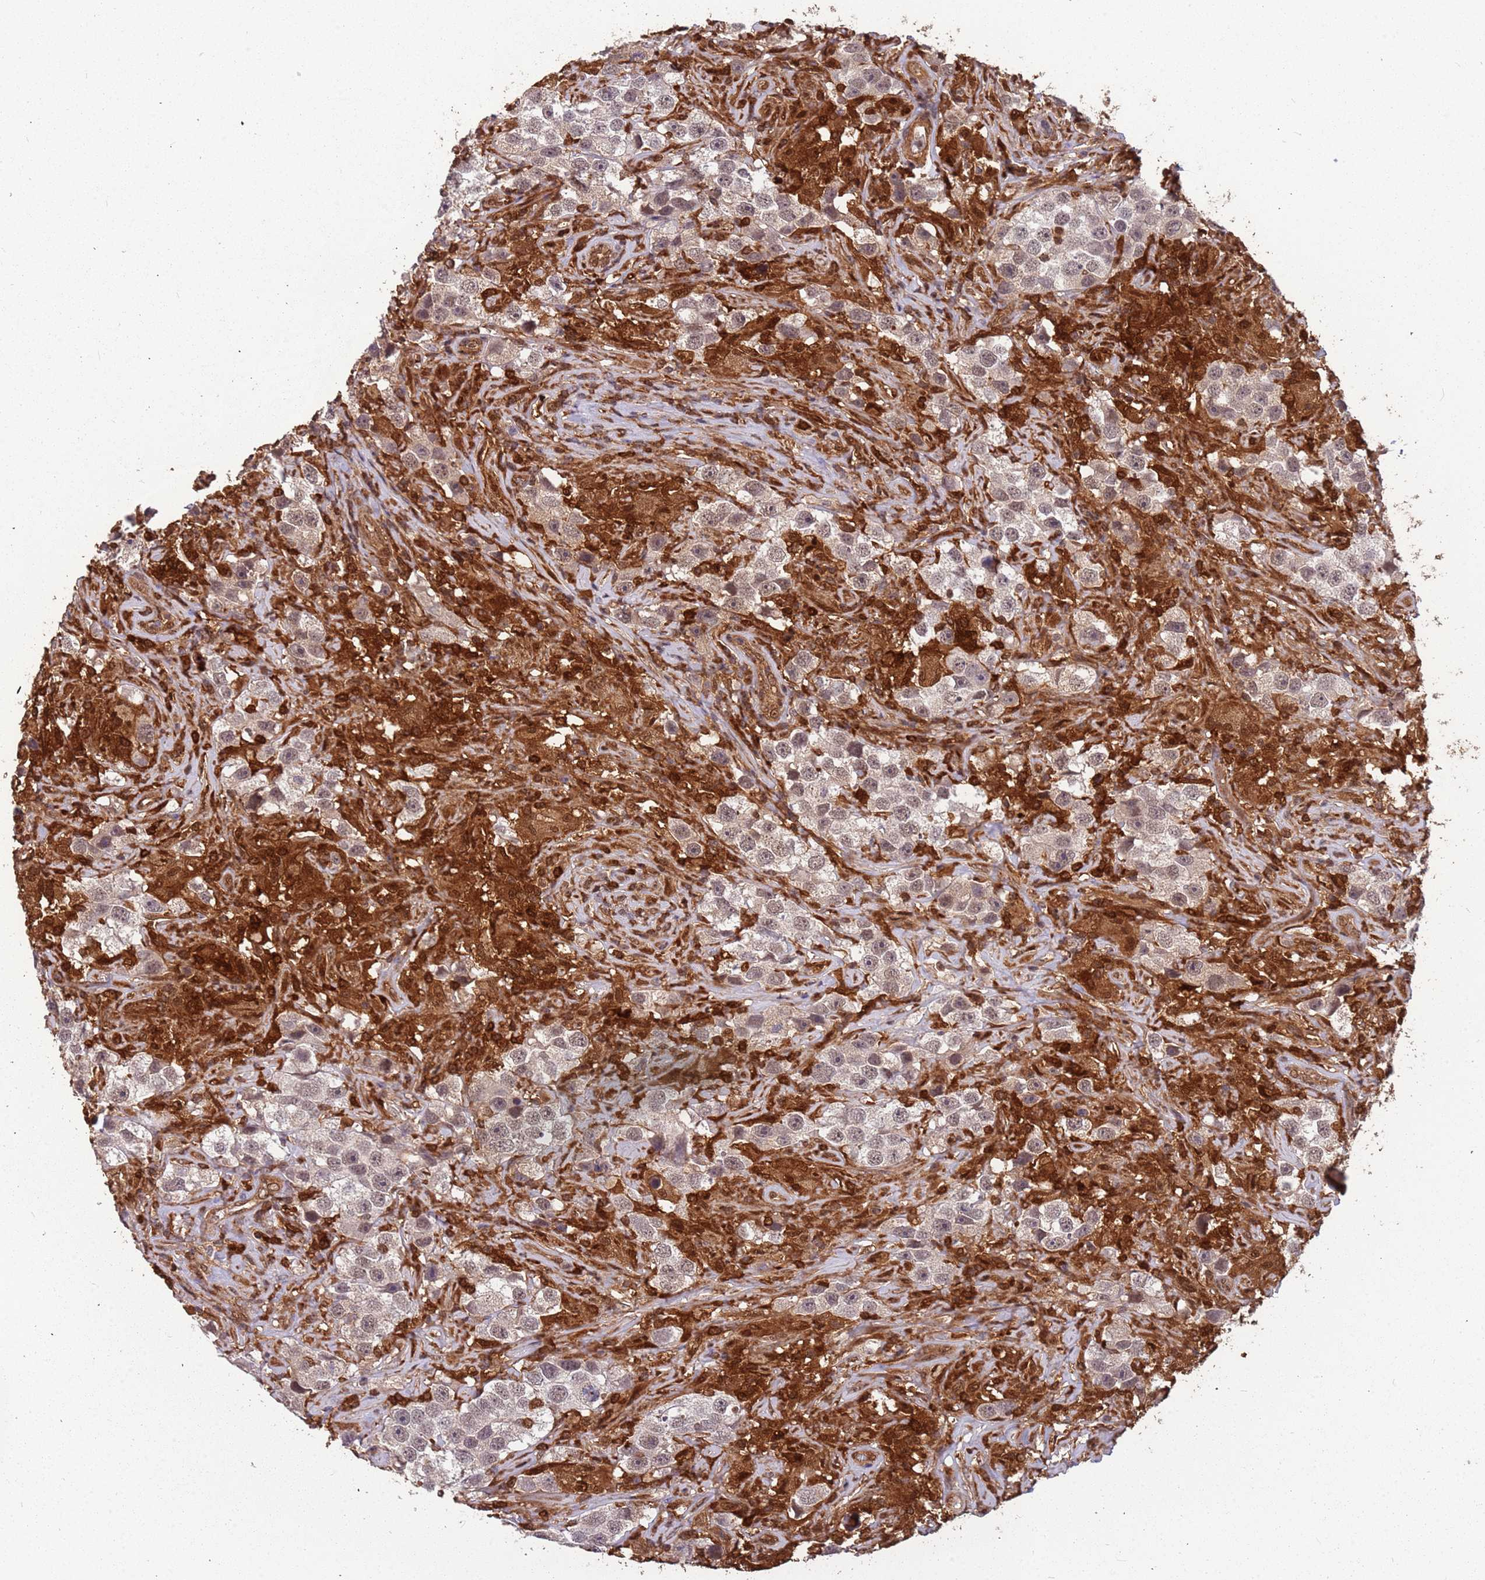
{"staining": {"intensity": "weak", "quantity": "25%-75%", "location": "cytoplasmic/membranous,nuclear"}, "tissue": "testis cancer", "cell_type": "Tumor cells", "image_type": "cancer", "snomed": [{"axis": "morphology", "description": "Seminoma, NOS"}, {"axis": "topography", "description": "Testis"}], "caption": "Human testis cancer (seminoma) stained with a protein marker exhibits weak staining in tumor cells.", "gene": "GBP2", "patient": {"sex": "male", "age": 49}}